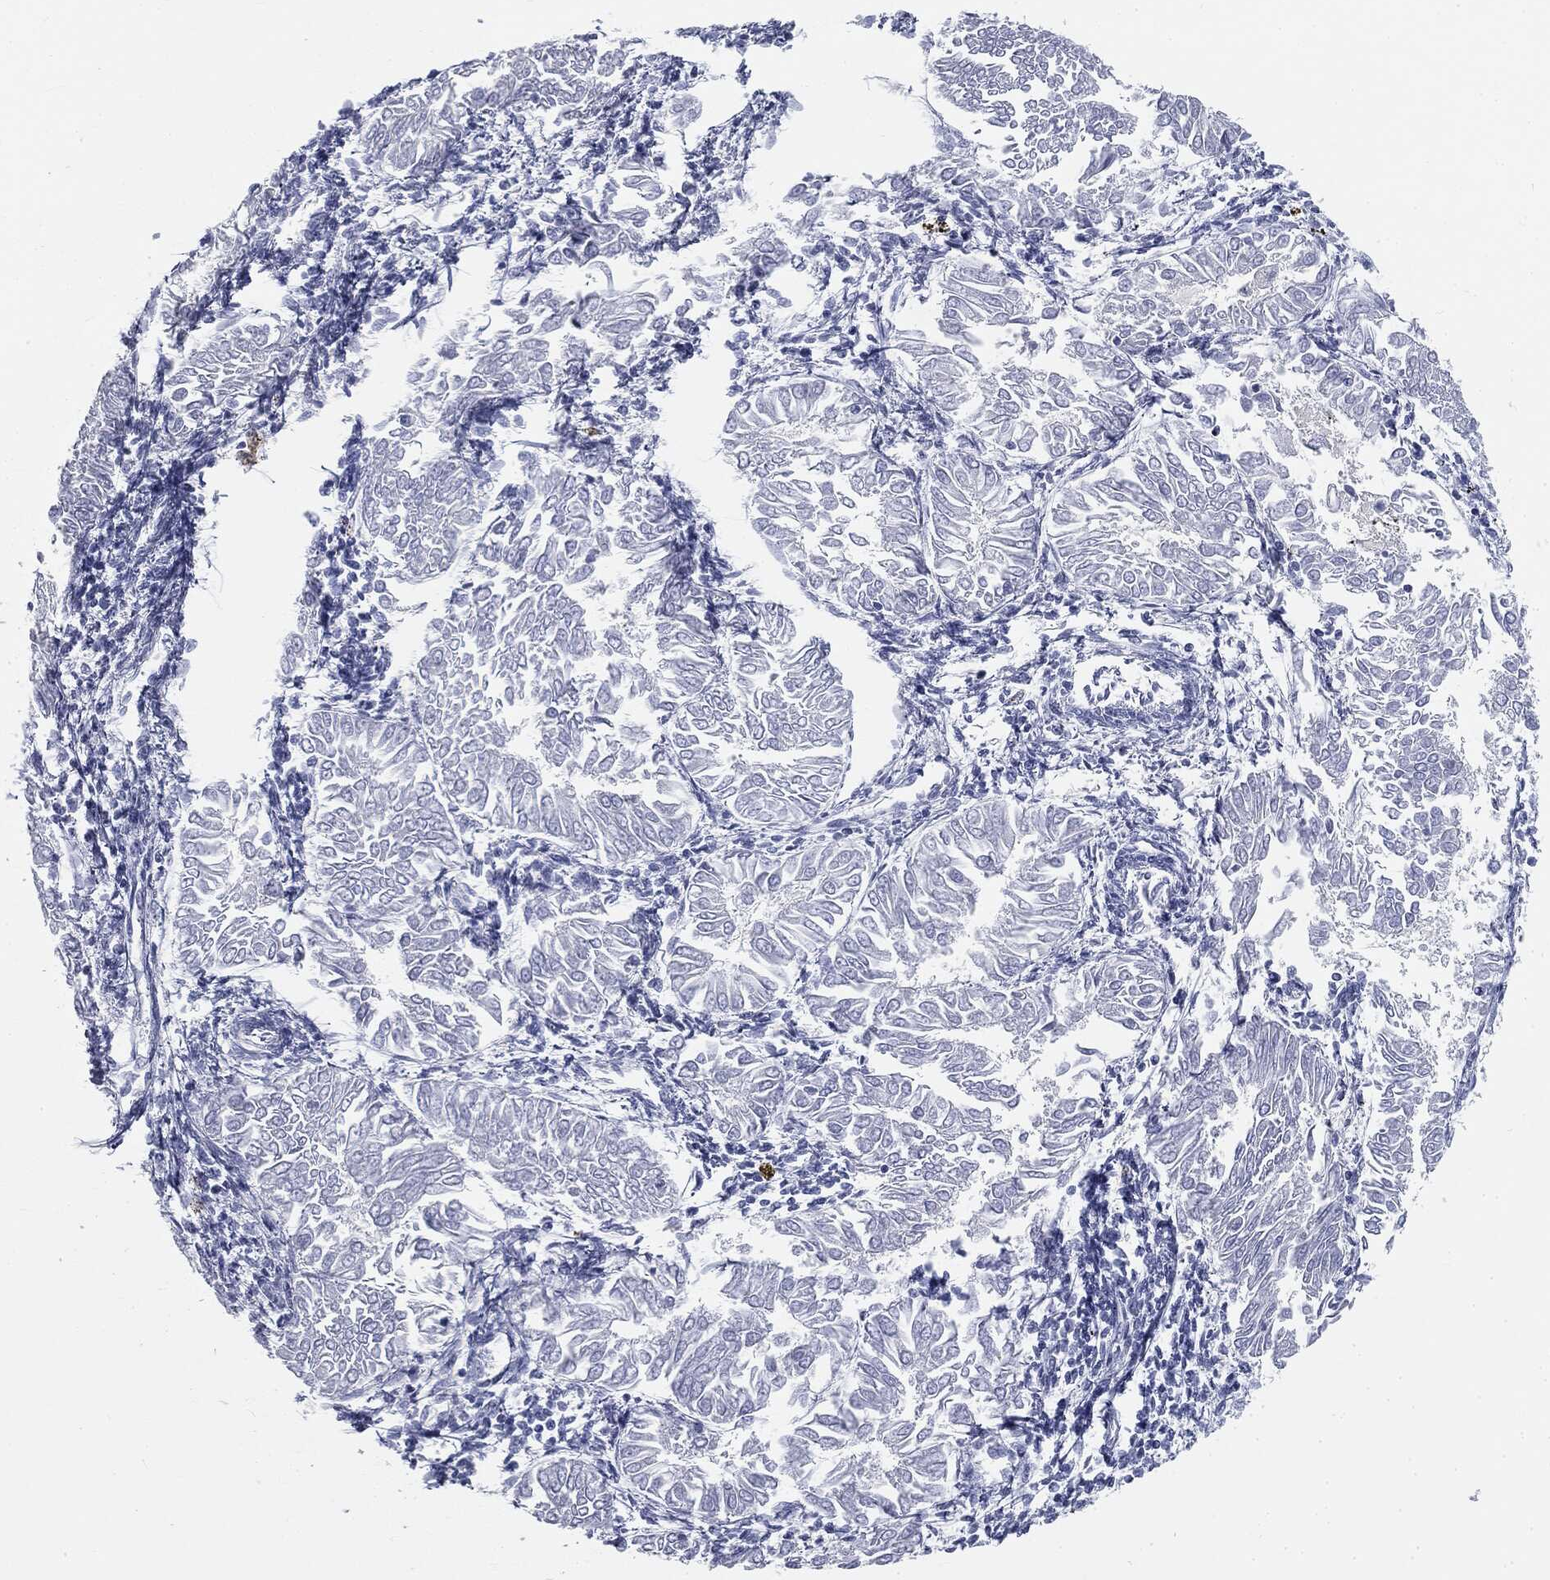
{"staining": {"intensity": "negative", "quantity": "none", "location": "none"}, "tissue": "endometrial cancer", "cell_type": "Tumor cells", "image_type": "cancer", "snomed": [{"axis": "morphology", "description": "Adenocarcinoma, NOS"}, {"axis": "topography", "description": "Endometrium"}], "caption": "The photomicrograph exhibits no significant staining in tumor cells of adenocarcinoma (endometrial). Brightfield microscopy of immunohistochemistry (IHC) stained with DAB (3,3'-diaminobenzidine) (brown) and hematoxylin (blue), captured at high magnification.", "gene": "CUZD1", "patient": {"sex": "female", "age": 53}}